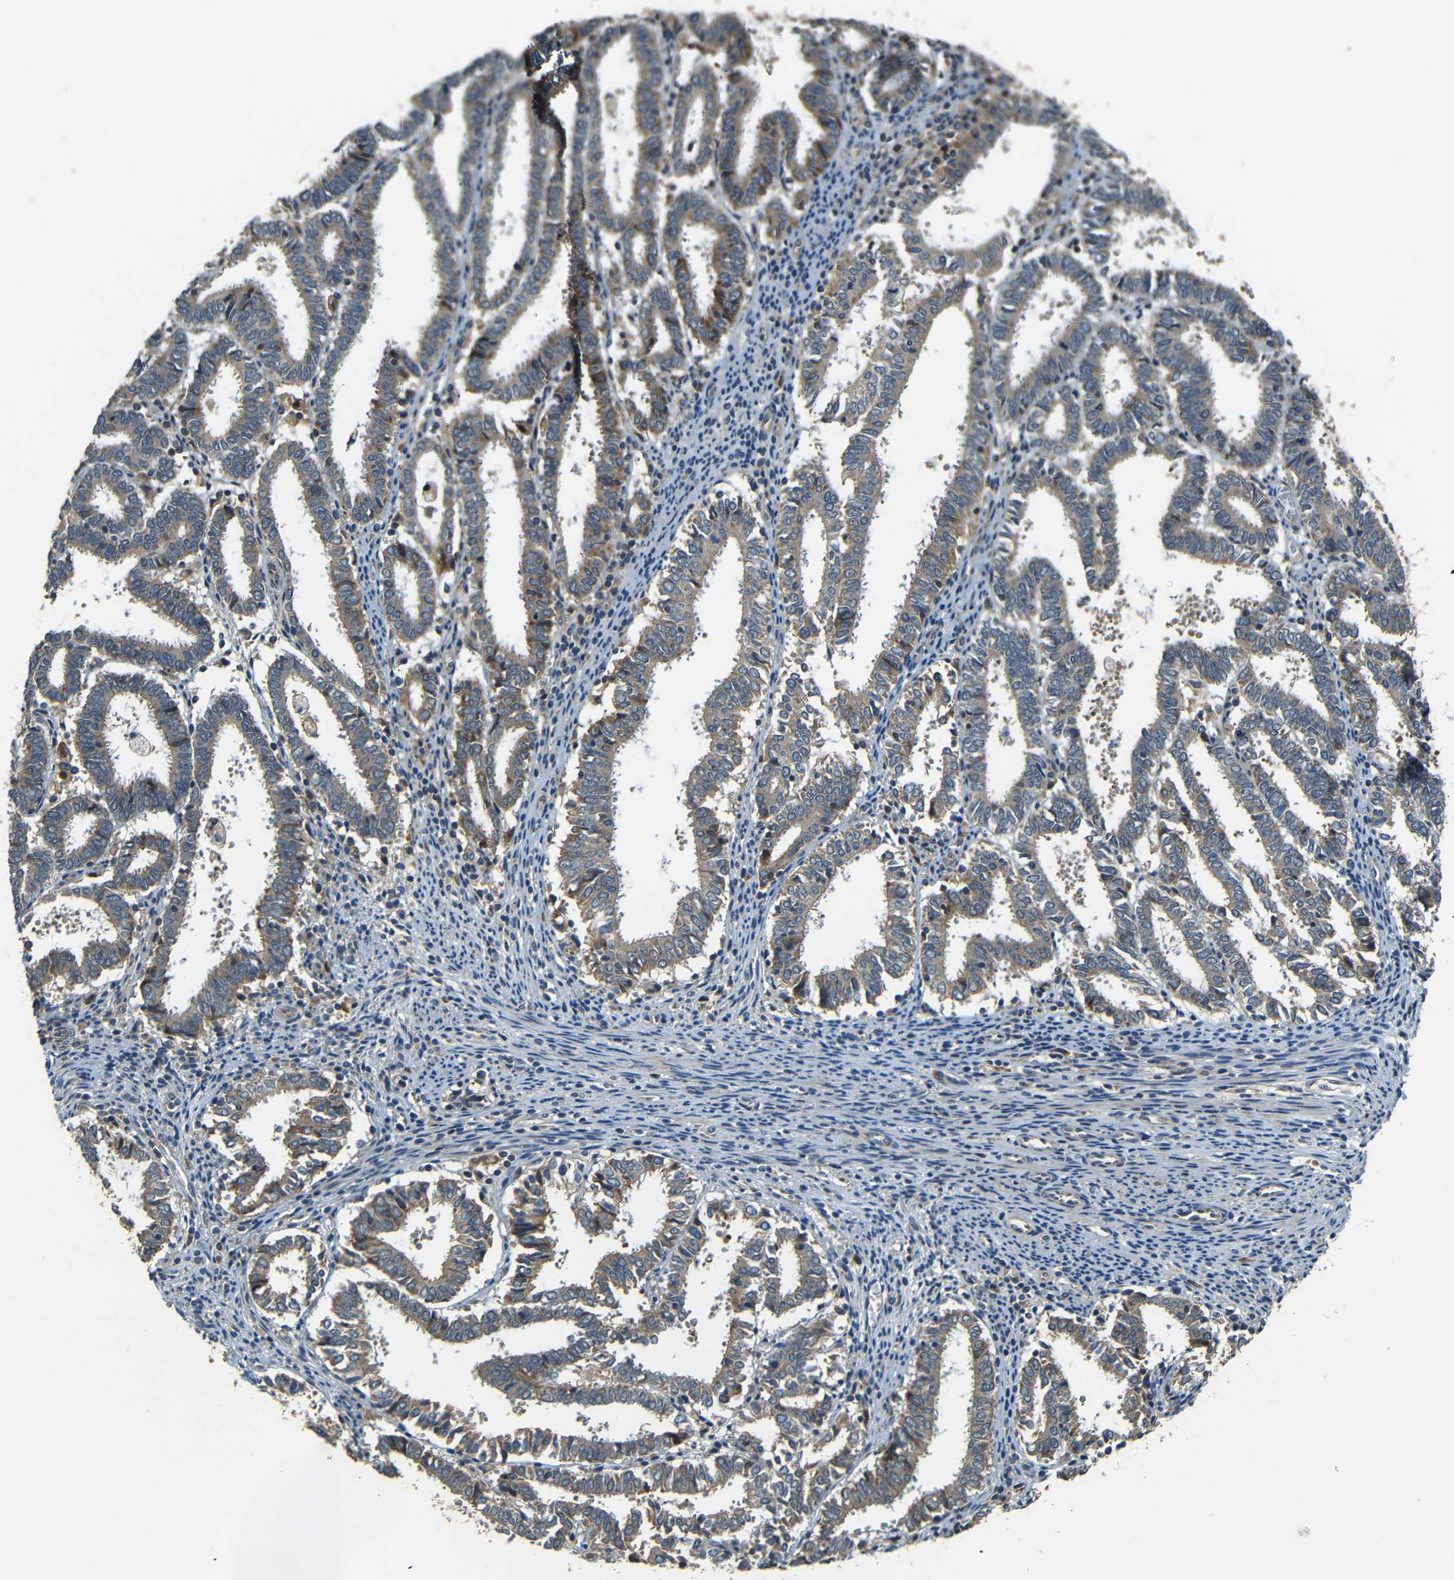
{"staining": {"intensity": "weak", "quantity": ">75%", "location": "cytoplasmic/membranous"}, "tissue": "endometrial cancer", "cell_type": "Tumor cells", "image_type": "cancer", "snomed": [{"axis": "morphology", "description": "Adenocarcinoma, NOS"}, {"axis": "topography", "description": "Uterus"}], "caption": "Brown immunohistochemical staining in adenocarcinoma (endometrial) shows weak cytoplasmic/membranous positivity in about >75% of tumor cells.", "gene": "FNDC3A", "patient": {"sex": "female", "age": 83}}